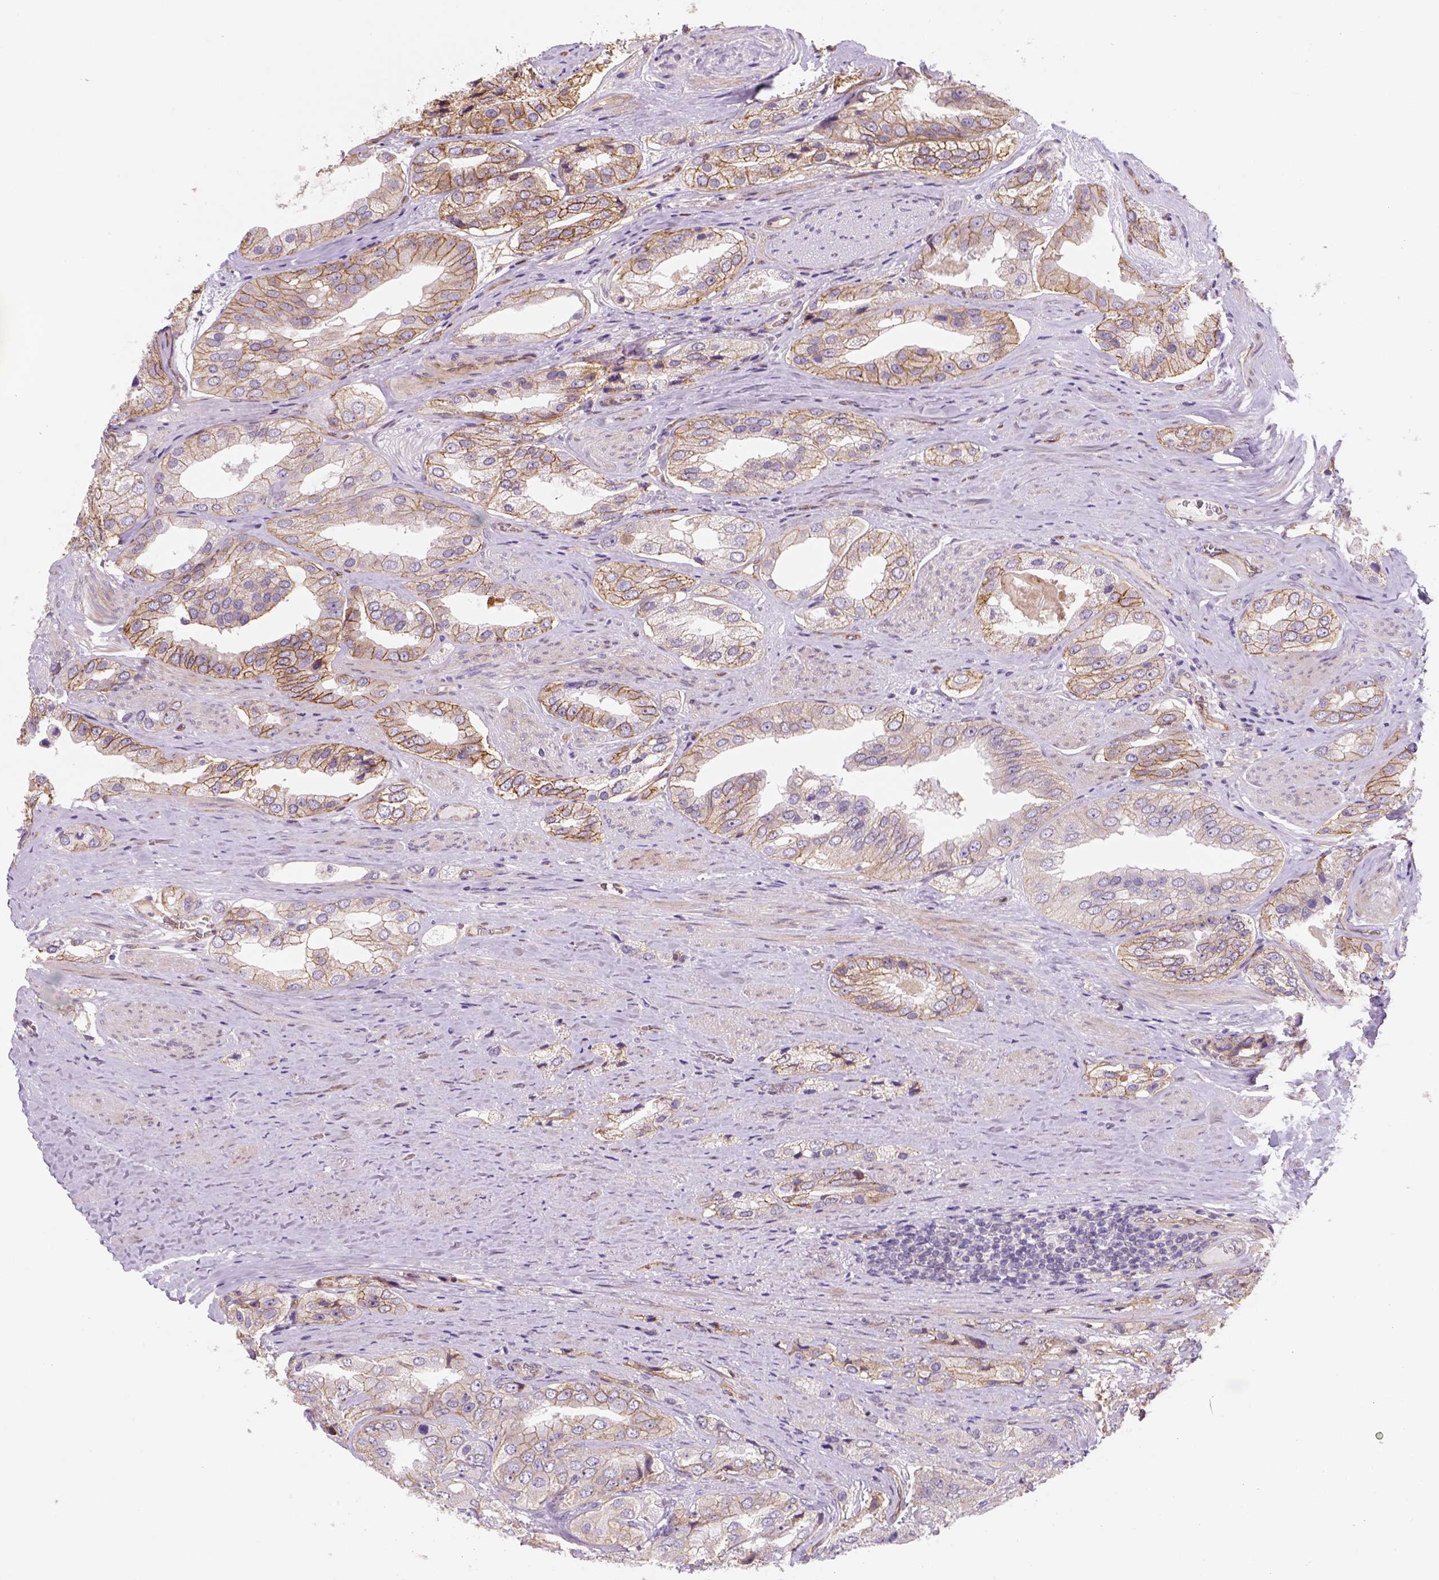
{"staining": {"intensity": "strong", "quantity": "<25%", "location": "cytoplasmic/membranous"}, "tissue": "prostate cancer", "cell_type": "Tumor cells", "image_type": "cancer", "snomed": [{"axis": "morphology", "description": "Adenocarcinoma, Low grade"}, {"axis": "topography", "description": "Prostate"}], "caption": "Immunohistochemical staining of human prostate cancer displays medium levels of strong cytoplasmic/membranous protein expression in approximately <25% of tumor cells. The staining is performed using DAB brown chromogen to label protein expression. The nuclei are counter-stained blue using hematoxylin.", "gene": "VSTM5", "patient": {"sex": "male", "age": 69}}